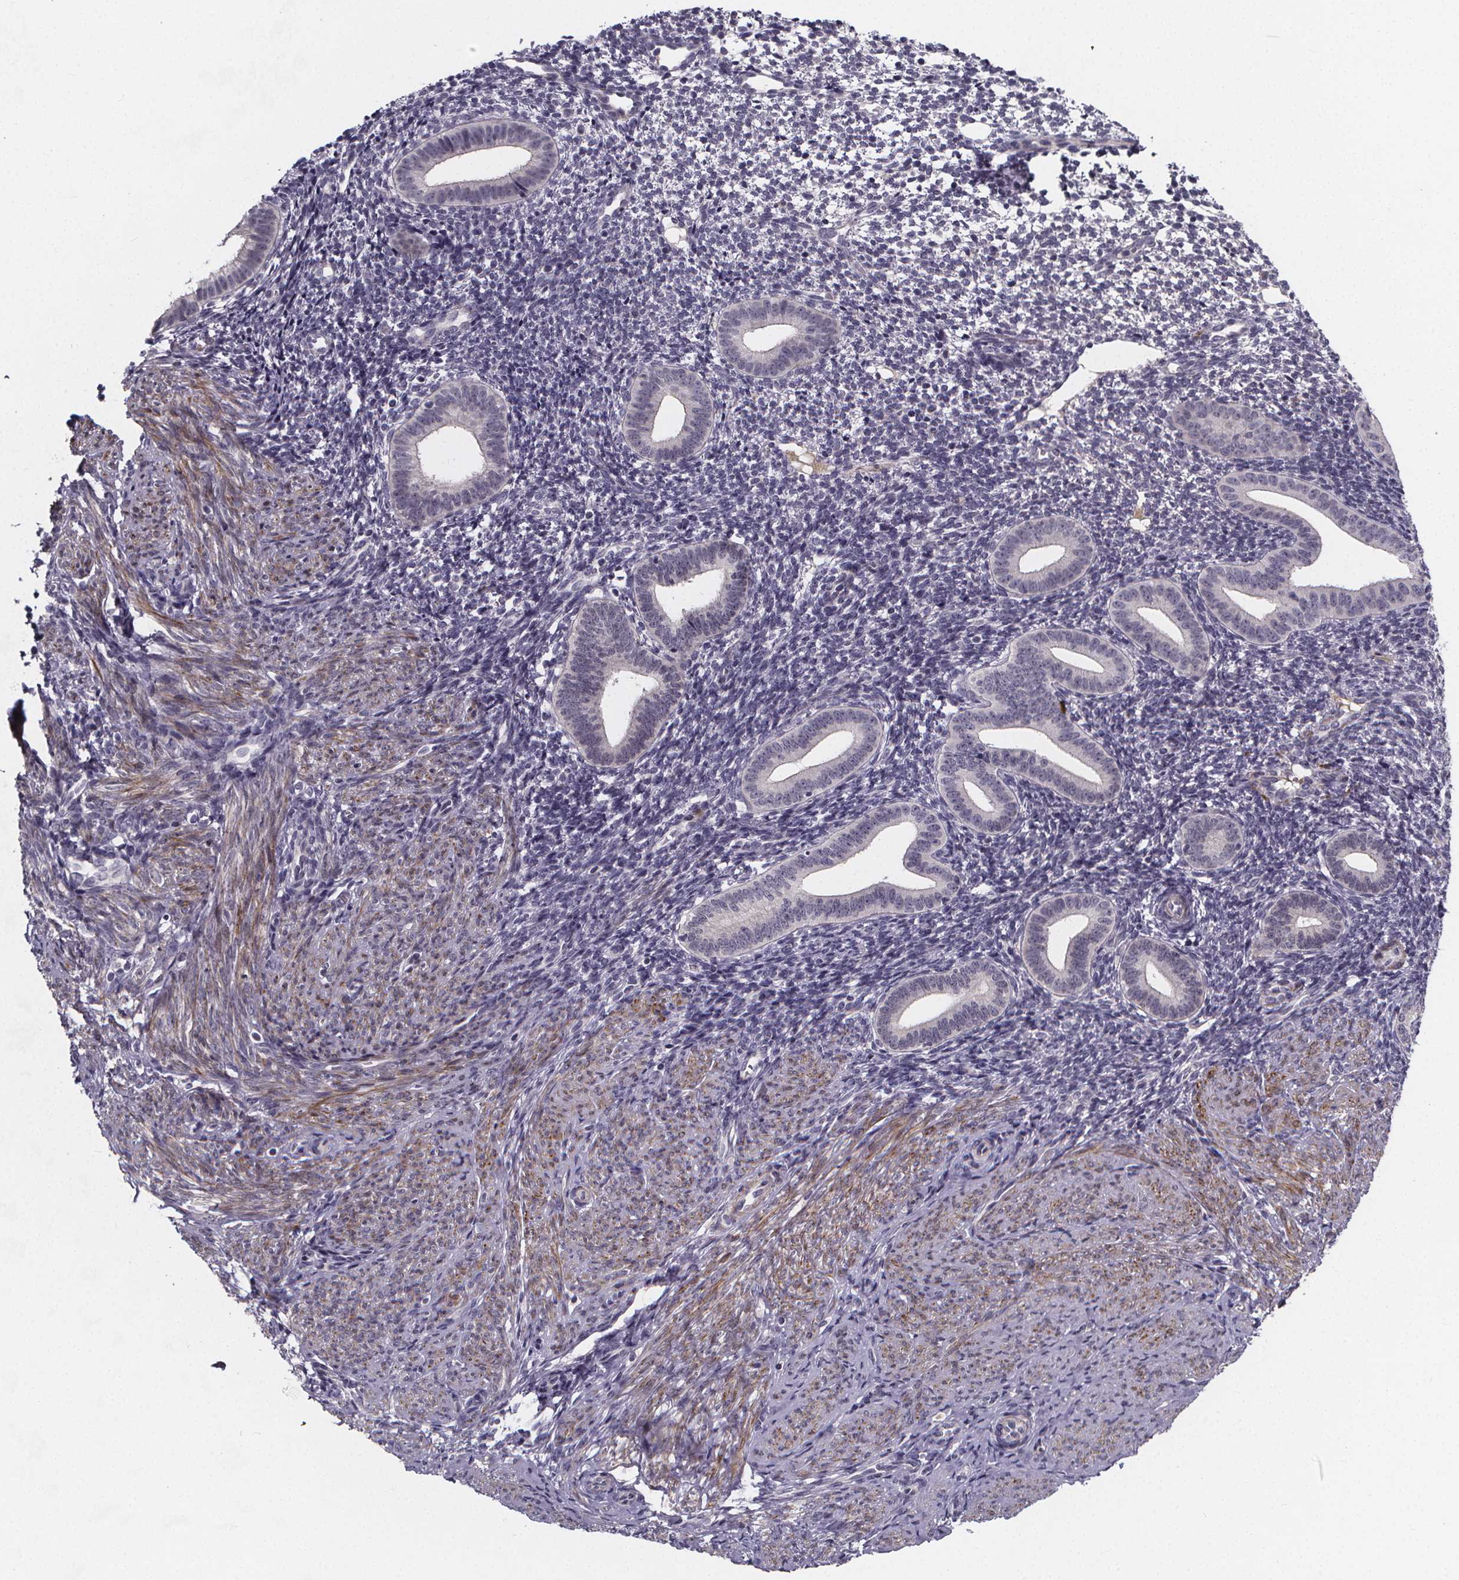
{"staining": {"intensity": "negative", "quantity": "none", "location": "none"}, "tissue": "endometrium", "cell_type": "Cells in endometrial stroma", "image_type": "normal", "snomed": [{"axis": "morphology", "description": "Normal tissue, NOS"}, {"axis": "topography", "description": "Endometrium"}], "caption": "Image shows no protein staining in cells in endometrial stroma of normal endometrium. (DAB immunohistochemistry with hematoxylin counter stain).", "gene": "FBXW2", "patient": {"sex": "female", "age": 40}}